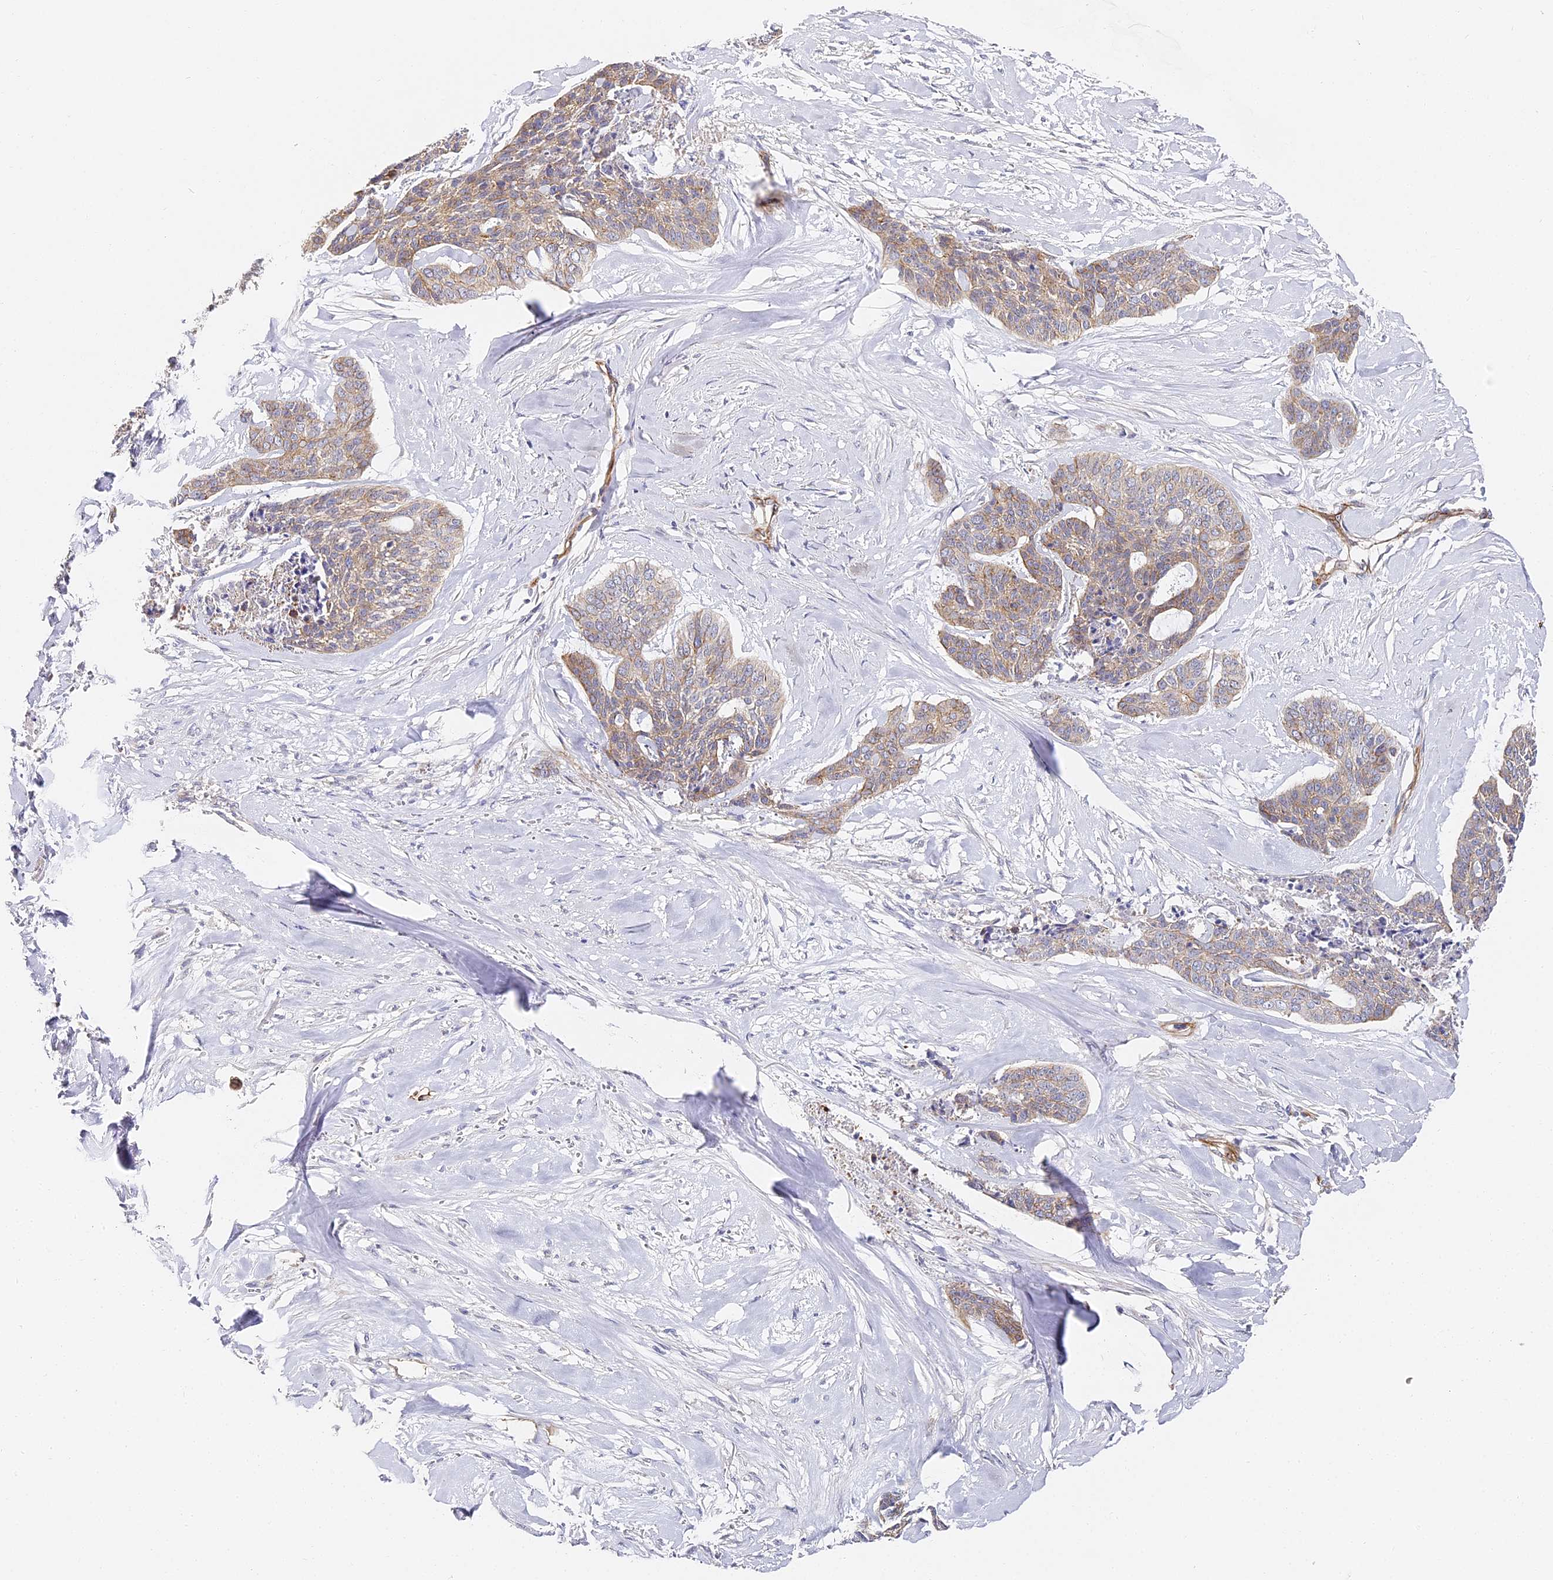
{"staining": {"intensity": "weak", "quantity": "25%-75%", "location": "cytoplasmic/membranous"}, "tissue": "skin cancer", "cell_type": "Tumor cells", "image_type": "cancer", "snomed": [{"axis": "morphology", "description": "Basal cell carcinoma"}, {"axis": "topography", "description": "Skin"}], "caption": "Immunohistochemical staining of human basal cell carcinoma (skin) reveals weak cytoplasmic/membranous protein positivity in about 25%-75% of tumor cells.", "gene": "CCDC30", "patient": {"sex": "female", "age": 64}}